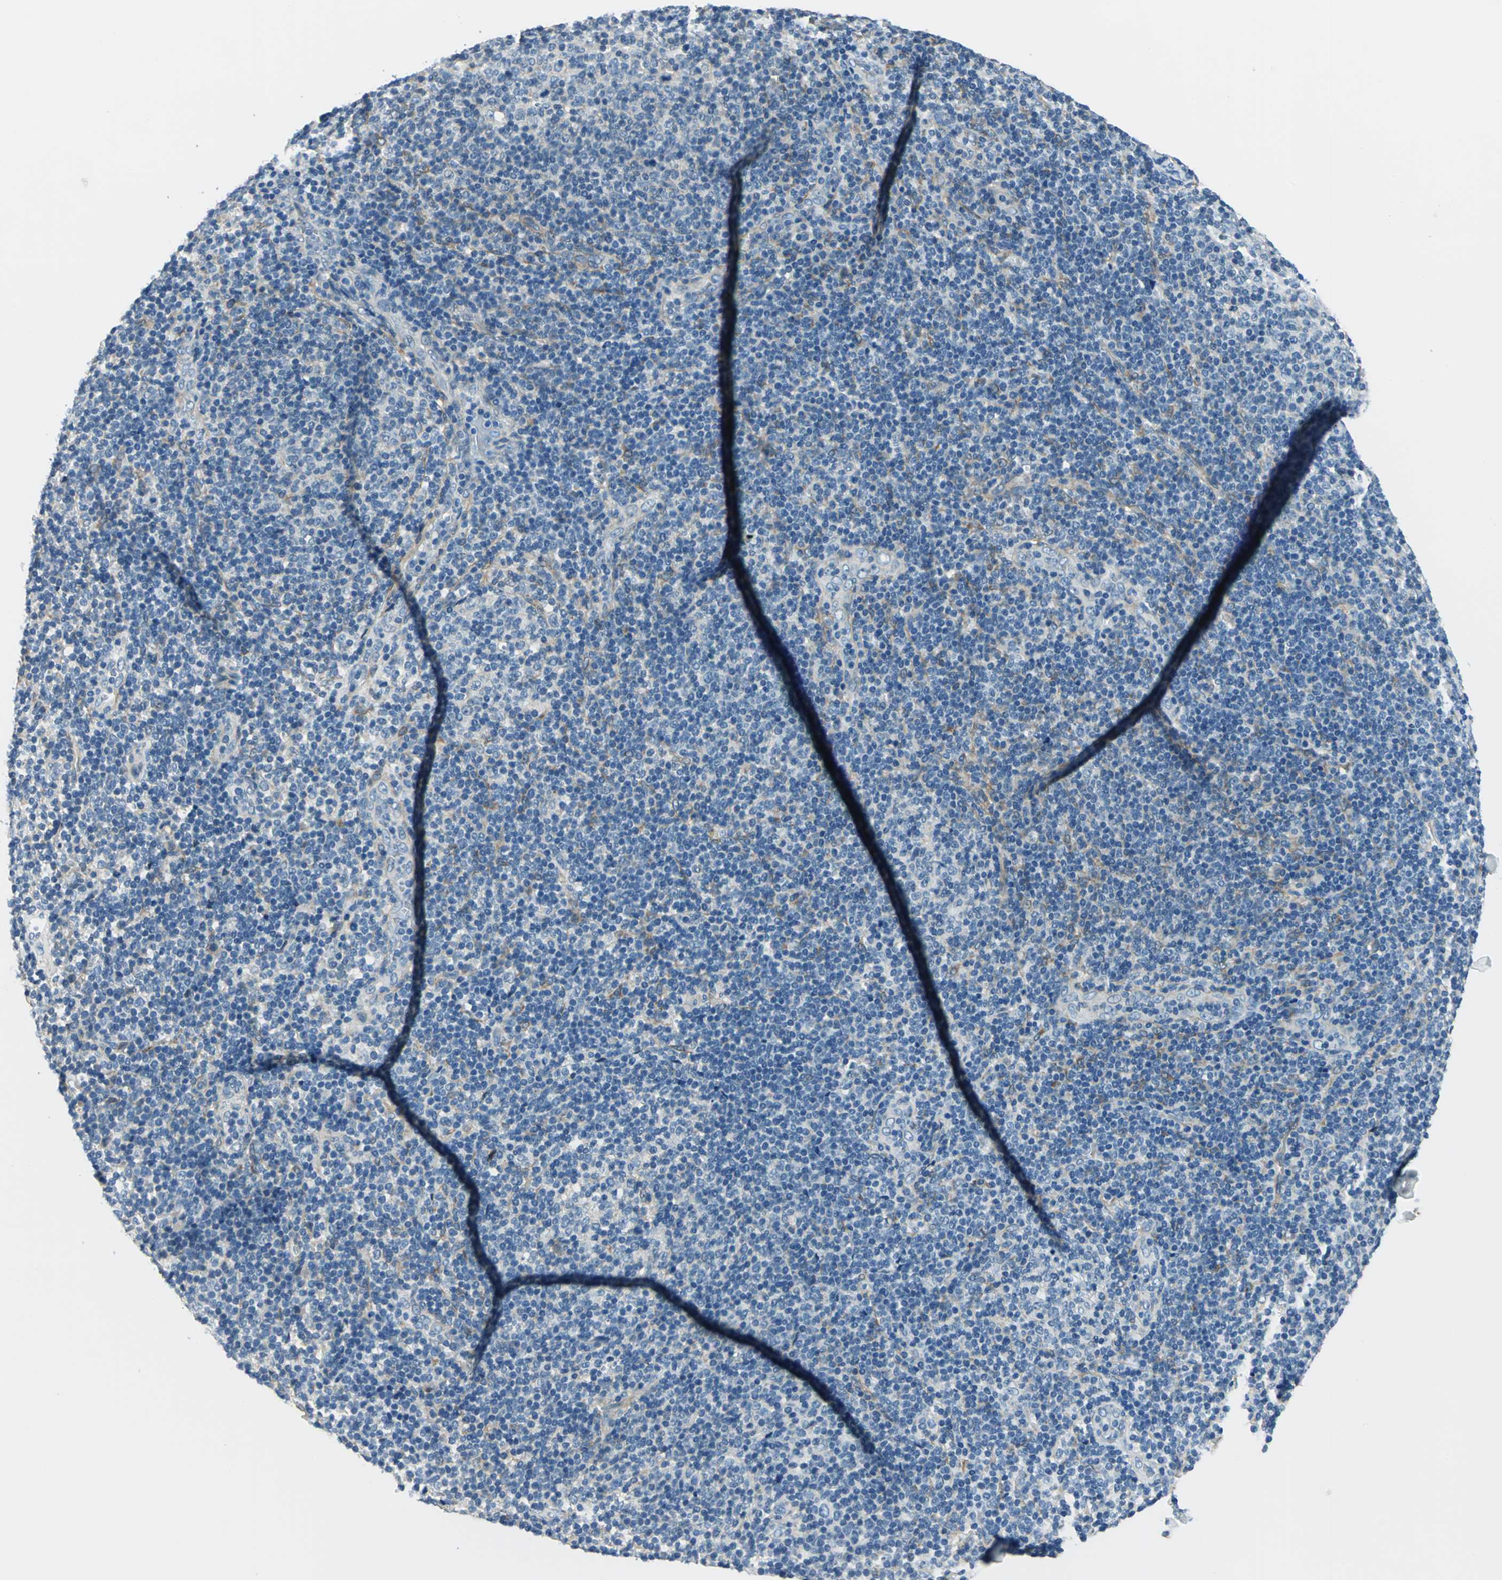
{"staining": {"intensity": "negative", "quantity": "none", "location": "none"}, "tissue": "lymphoma", "cell_type": "Tumor cells", "image_type": "cancer", "snomed": [{"axis": "morphology", "description": "Malignant lymphoma, non-Hodgkin's type, Low grade"}, {"axis": "topography", "description": "Lymph node"}], "caption": "Immunohistochemical staining of human malignant lymphoma, non-Hodgkin's type (low-grade) demonstrates no significant expression in tumor cells. Brightfield microscopy of IHC stained with DAB (brown) and hematoxylin (blue), captured at high magnification.", "gene": "CDC42EP1", "patient": {"sex": "male", "age": 70}}